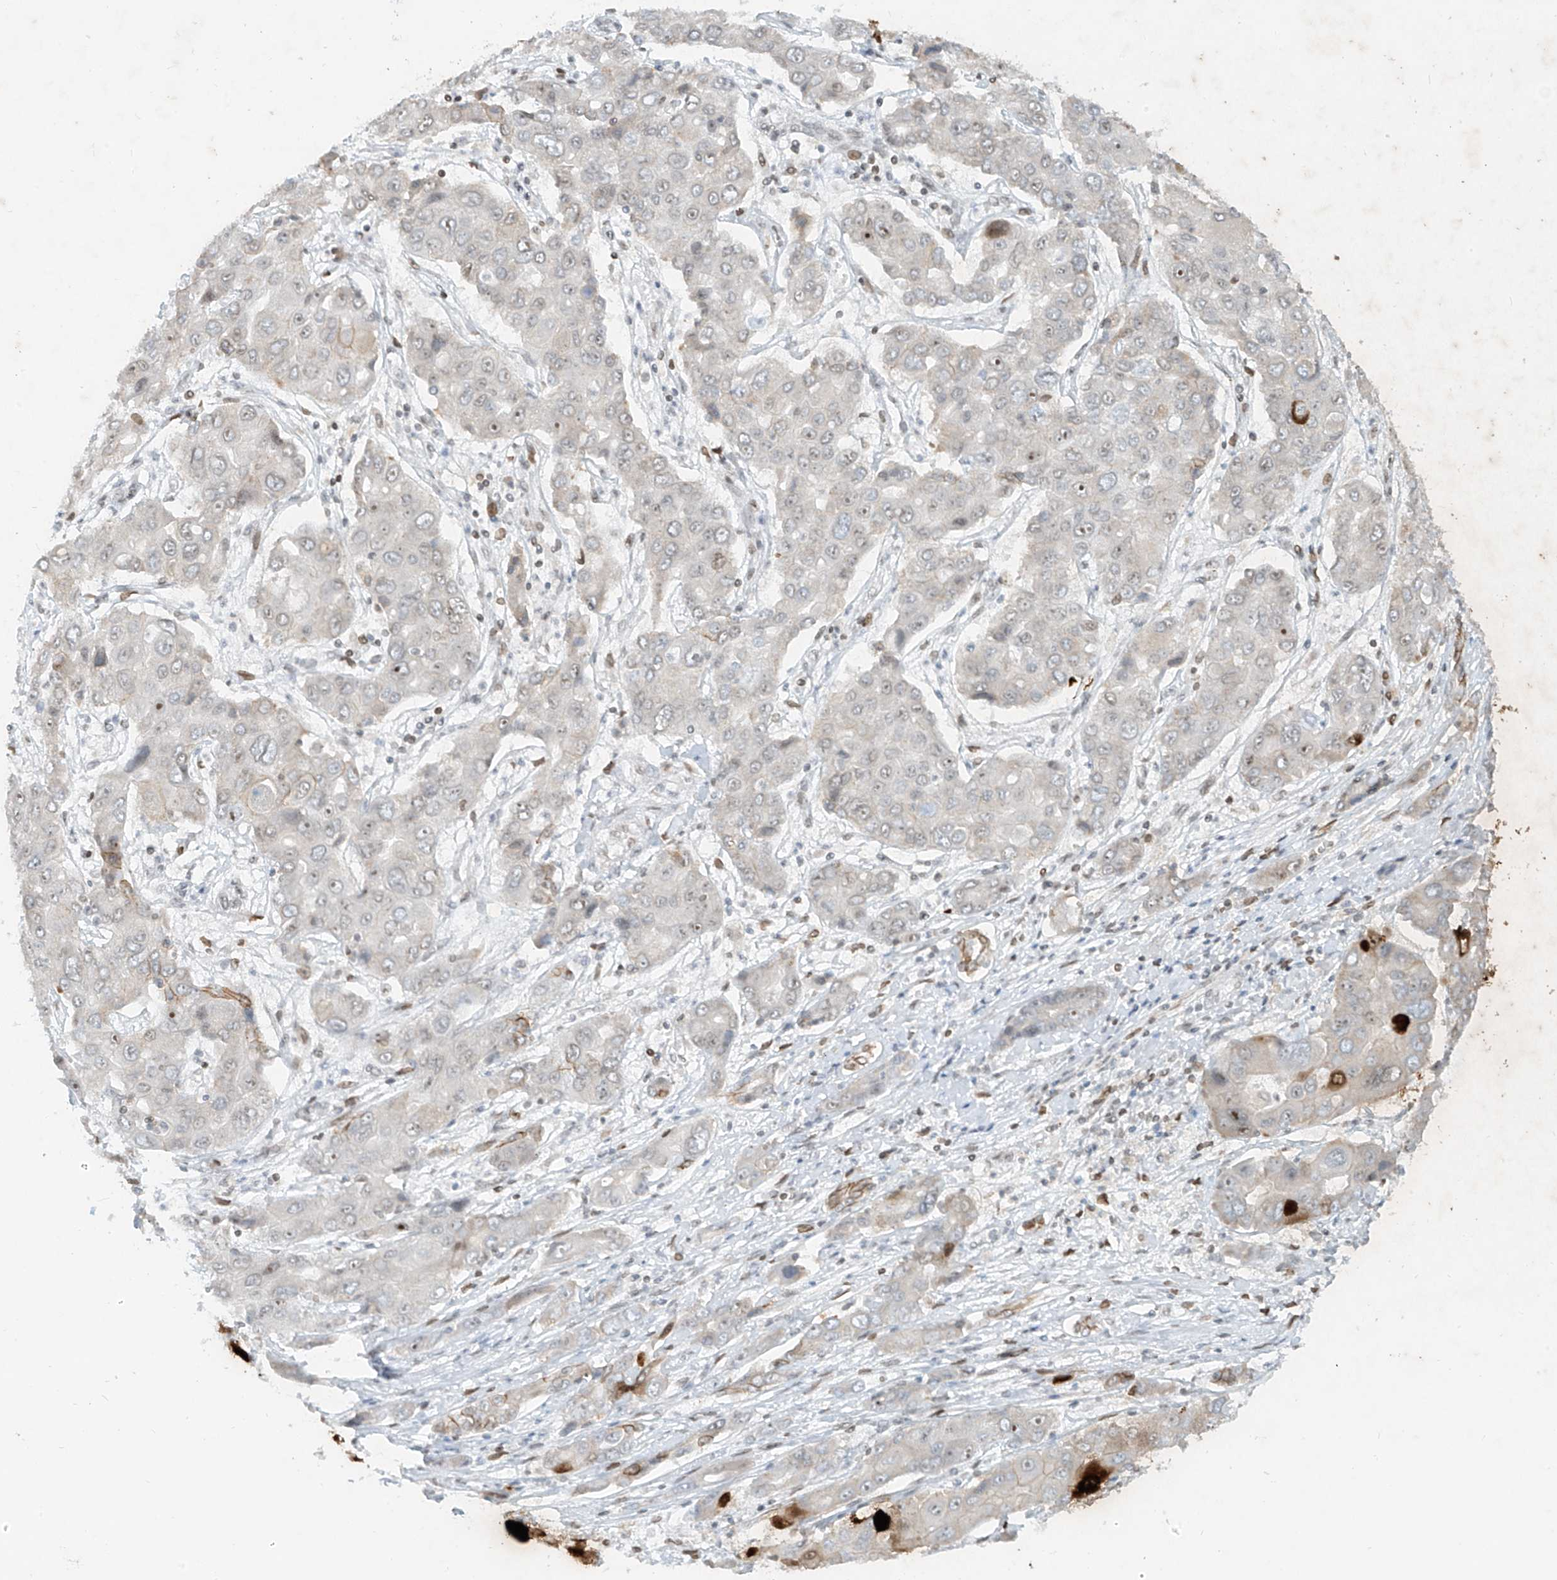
{"staining": {"intensity": "negative", "quantity": "none", "location": "none"}, "tissue": "liver cancer", "cell_type": "Tumor cells", "image_type": "cancer", "snomed": [{"axis": "morphology", "description": "Cholangiocarcinoma"}, {"axis": "topography", "description": "Liver"}], "caption": "This is an immunohistochemistry (IHC) image of liver cholangiocarcinoma. There is no expression in tumor cells.", "gene": "SAMD15", "patient": {"sex": "male", "age": 67}}